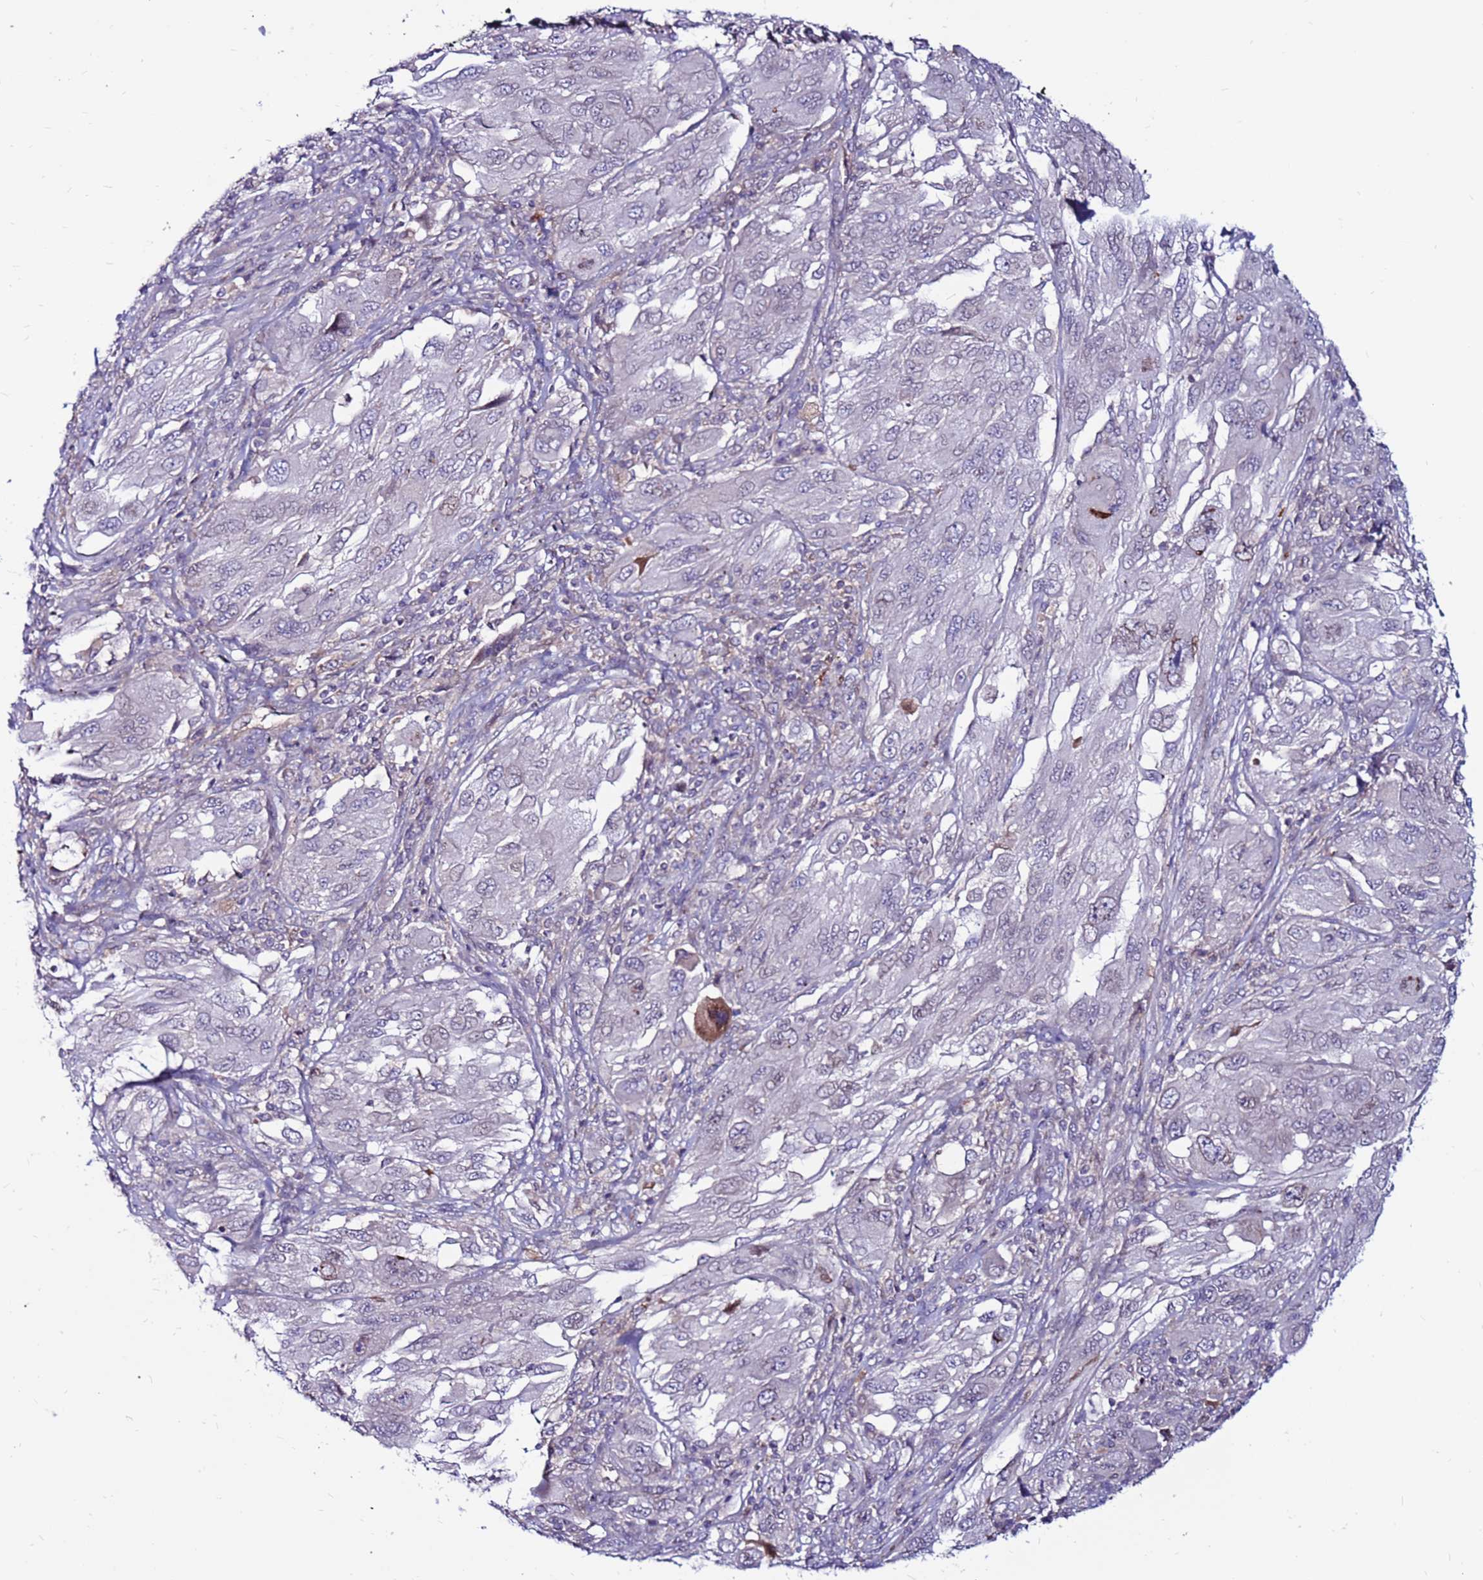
{"staining": {"intensity": "negative", "quantity": "none", "location": "none"}, "tissue": "melanoma", "cell_type": "Tumor cells", "image_type": "cancer", "snomed": [{"axis": "morphology", "description": "Malignant melanoma, NOS"}, {"axis": "topography", "description": "Skin"}], "caption": "Immunohistochemistry of human malignant melanoma reveals no staining in tumor cells.", "gene": "CCDC71", "patient": {"sex": "female", "age": 91}}